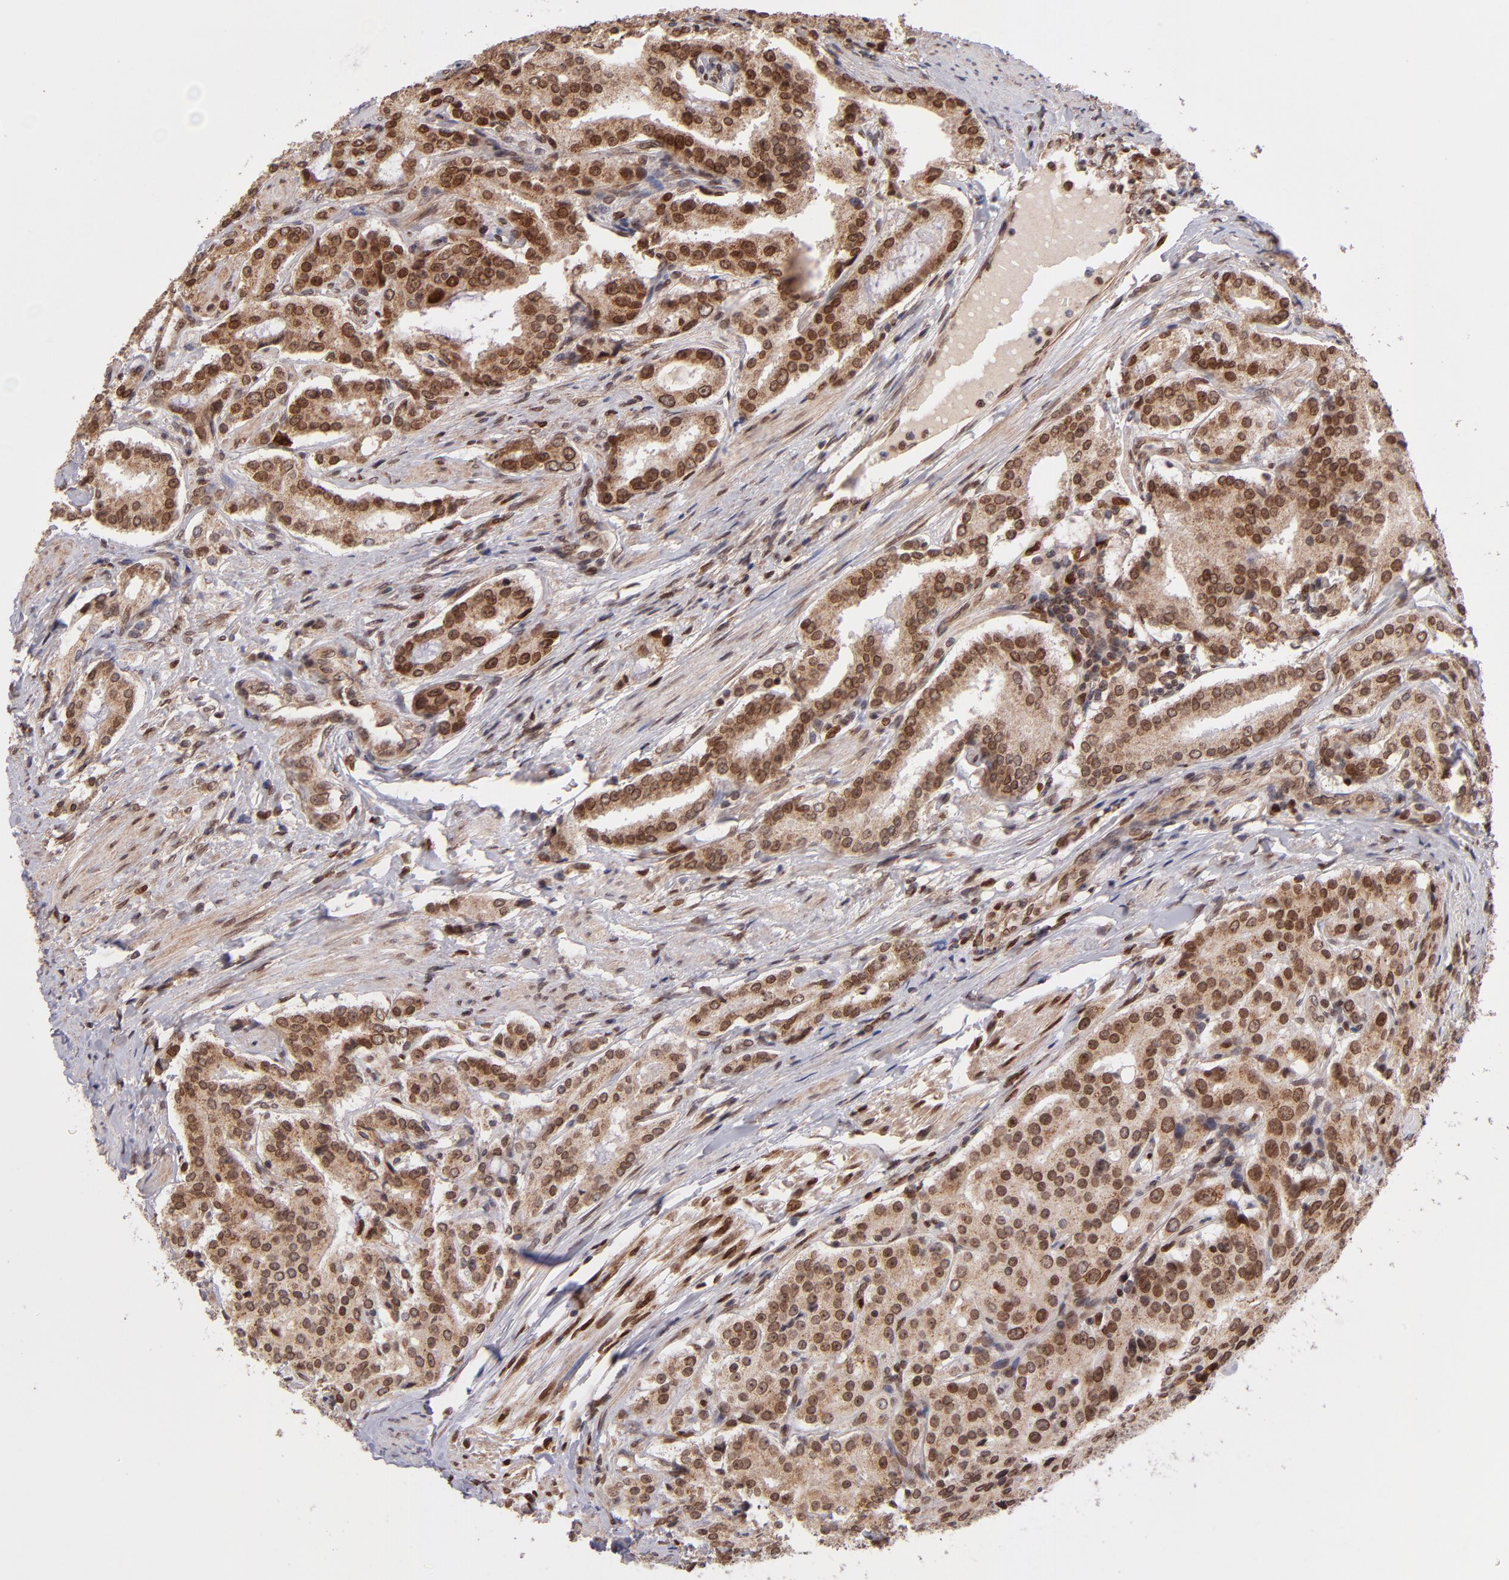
{"staining": {"intensity": "strong", "quantity": ">75%", "location": "cytoplasmic/membranous,nuclear"}, "tissue": "prostate cancer", "cell_type": "Tumor cells", "image_type": "cancer", "snomed": [{"axis": "morphology", "description": "Adenocarcinoma, Medium grade"}, {"axis": "topography", "description": "Prostate"}], "caption": "Adenocarcinoma (medium-grade) (prostate) was stained to show a protein in brown. There is high levels of strong cytoplasmic/membranous and nuclear positivity in approximately >75% of tumor cells. (DAB IHC with brightfield microscopy, high magnification).", "gene": "TOP1MT", "patient": {"sex": "male", "age": 72}}